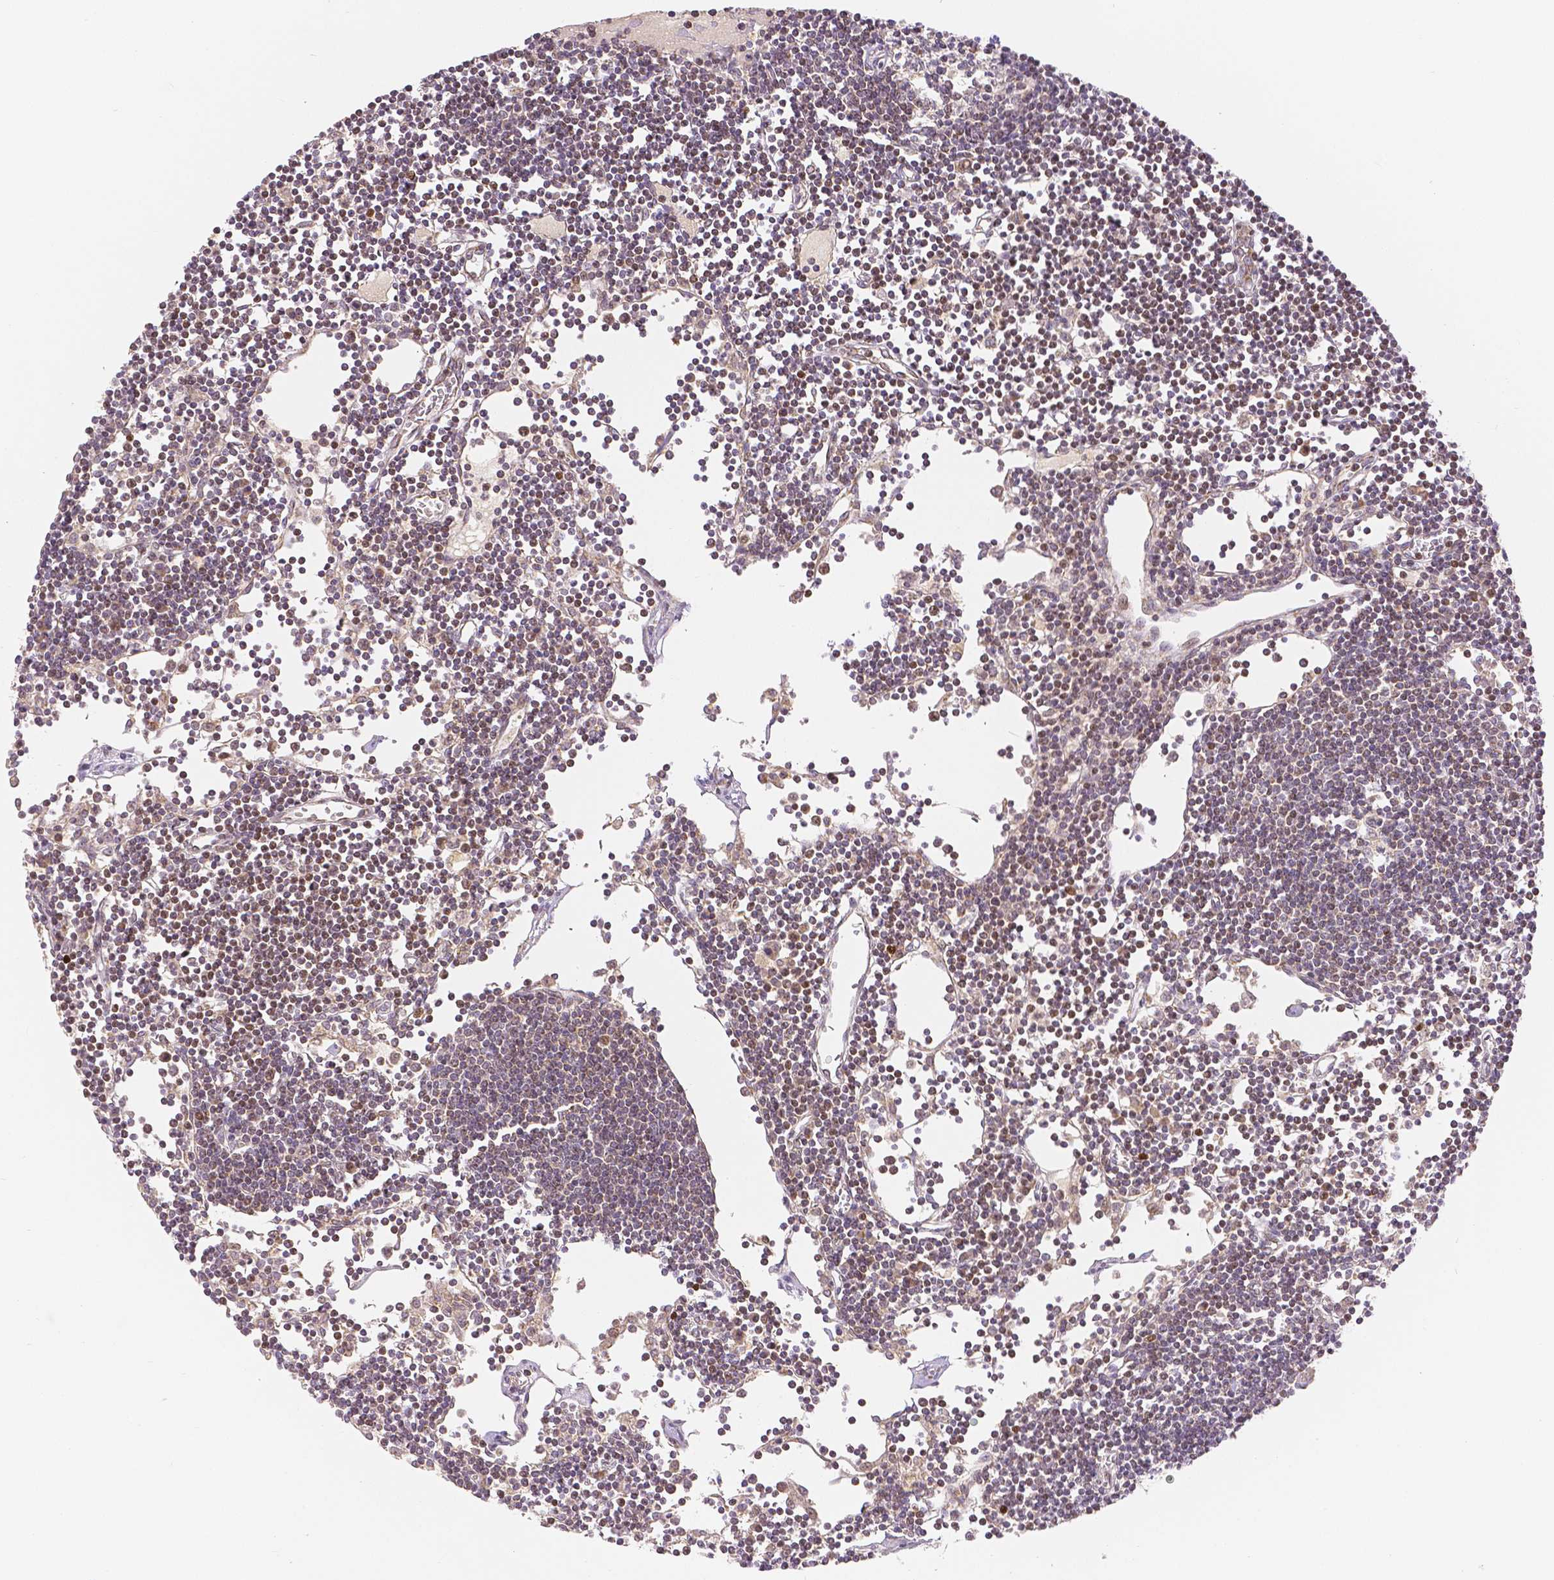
{"staining": {"intensity": "moderate", "quantity": "<25%", "location": "nuclear"}, "tissue": "lymph node", "cell_type": "Germinal center cells", "image_type": "normal", "snomed": [{"axis": "morphology", "description": "Normal tissue, NOS"}, {"axis": "topography", "description": "Lymph node"}], "caption": "Lymph node stained with DAB immunohistochemistry (IHC) exhibits low levels of moderate nuclear positivity in about <25% of germinal center cells. (IHC, brightfield microscopy, high magnification).", "gene": "RHOT1", "patient": {"sex": "female", "age": 65}}